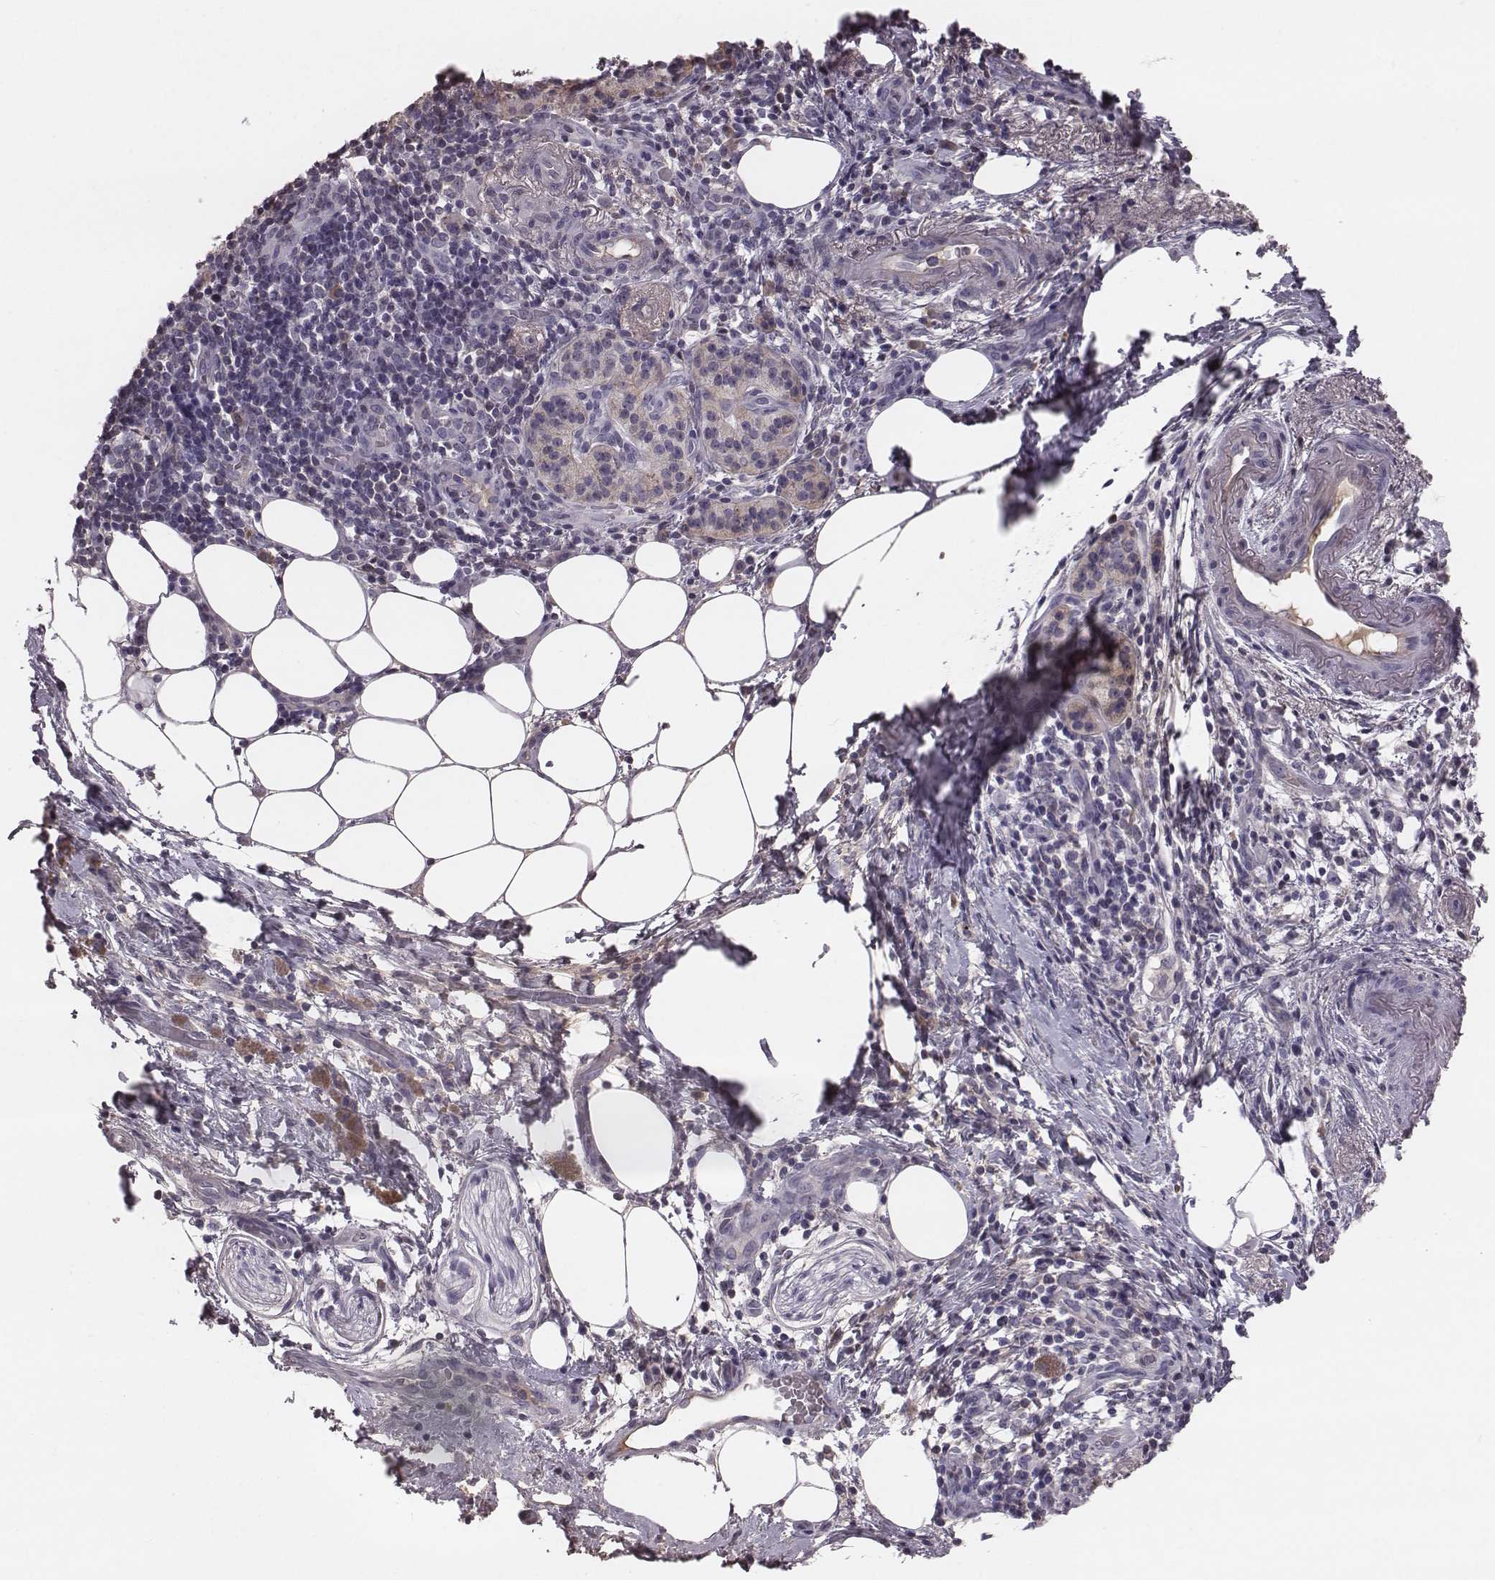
{"staining": {"intensity": "negative", "quantity": "none", "location": "none"}, "tissue": "pancreatic cancer", "cell_type": "Tumor cells", "image_type": "cancer", "snomed": [{"axis": "morphology", "description": "Adenocarcinoma, NOS"}, {"axis": "topography", "description": "Pancreas"}], "caption": "A high-resolution histopathology image shows immunohistochemistry staining of pancreatic adenocarcinoma, which reveals no significant staining in tumor cells.", "gene": "SMIM24", "patient": {"sex": "female", "age": 72}}